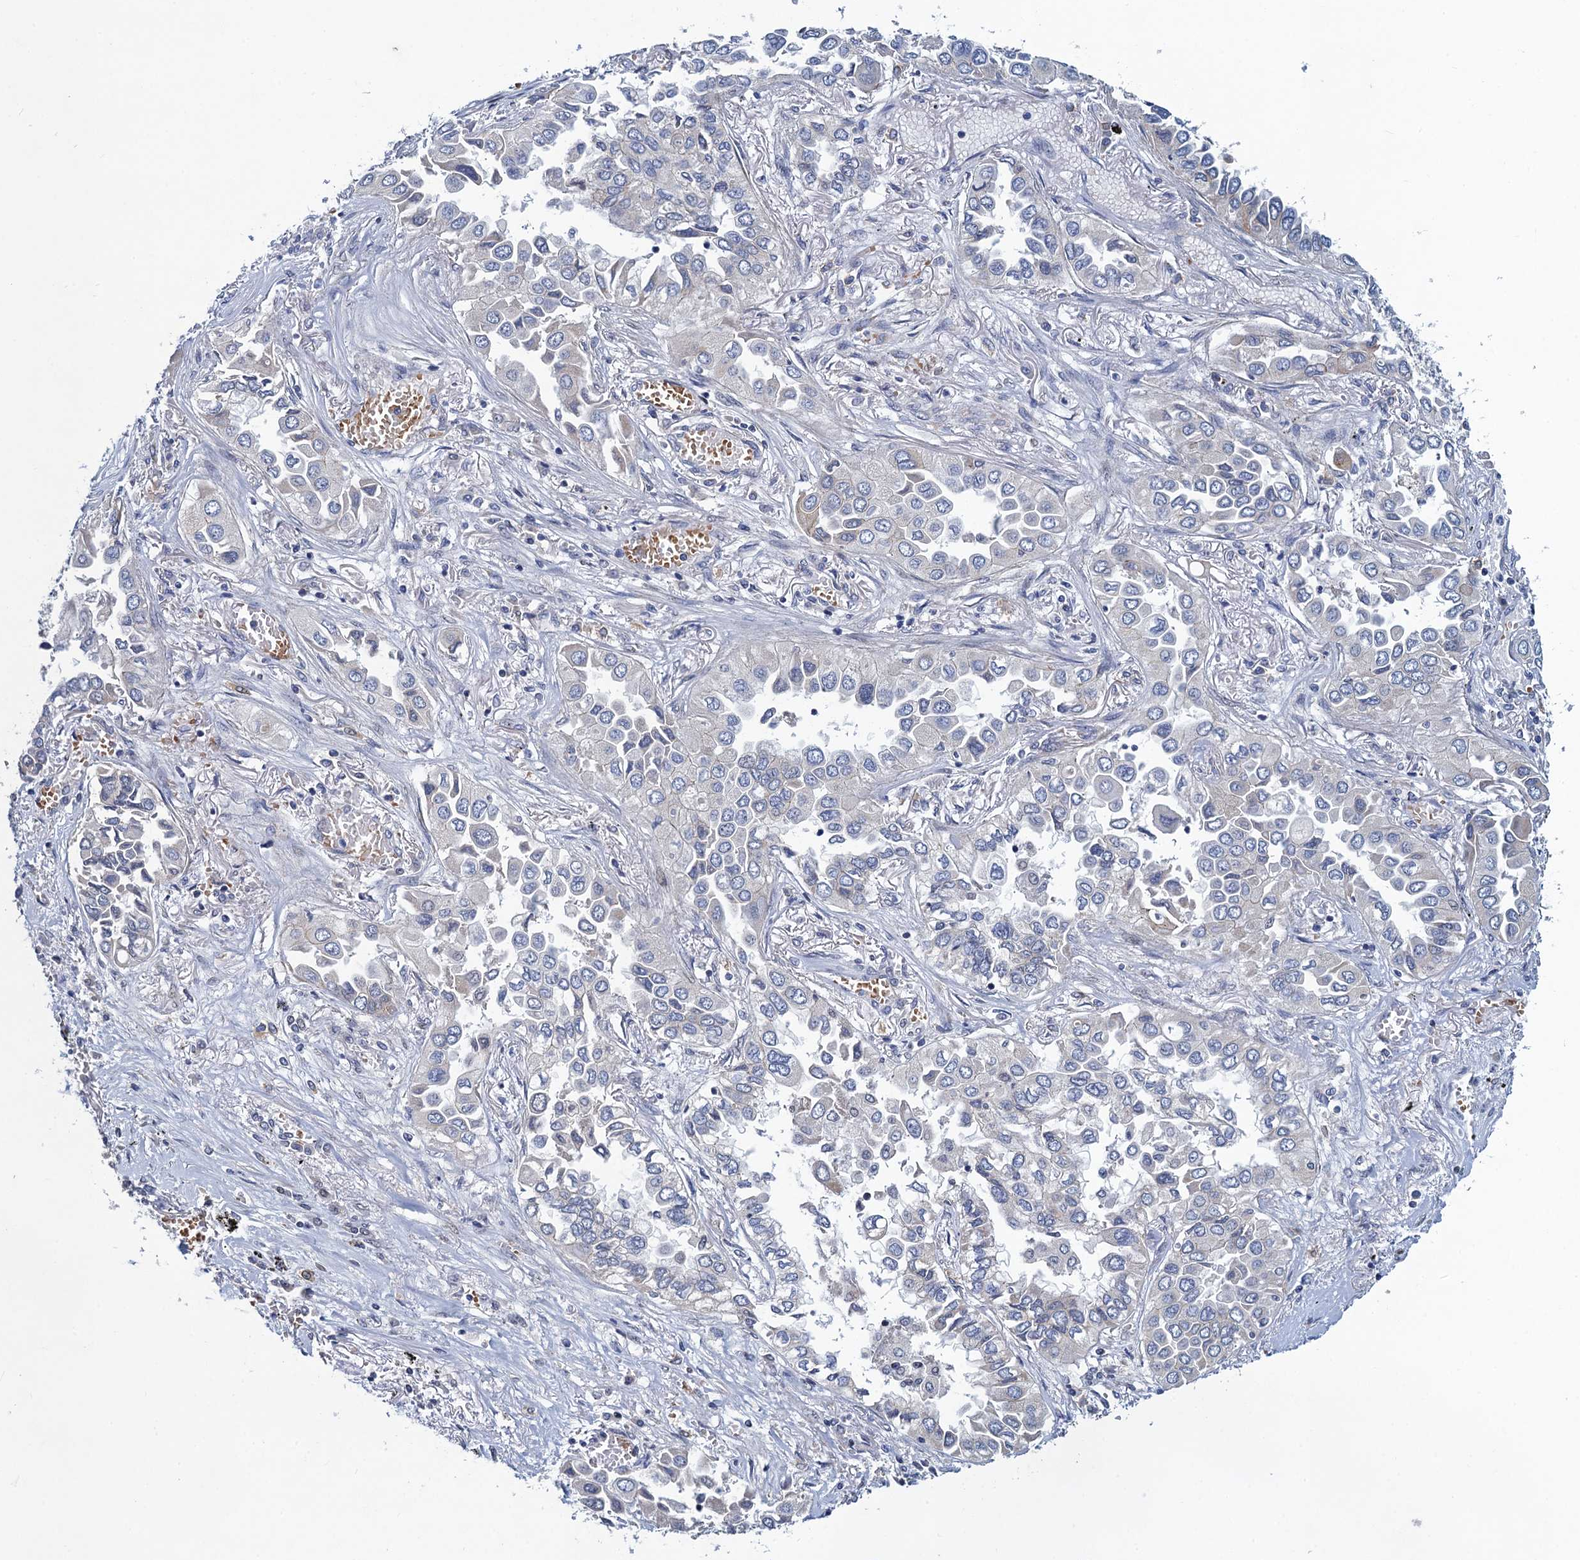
{"staining": {"intensity": "negative", "quantity": "none", "location": "none"}, "tissue": "lung cancer", "cell_type": "Tumor cells", "image_type": "cancer", "snomed": [{"axis": "morphology", "description": "Adenocarcinoma, NOS"}, {"axis": "topography", "description": "Lung"}], "caption": "Immunohistochemistry histopathology image of lung cancer (adenocarcinoma) stained for a protein (brown), which exhibits no expression in tumor cells.", "gene": "ATOSA", "patient": {"sex": "female", "age": 76}}